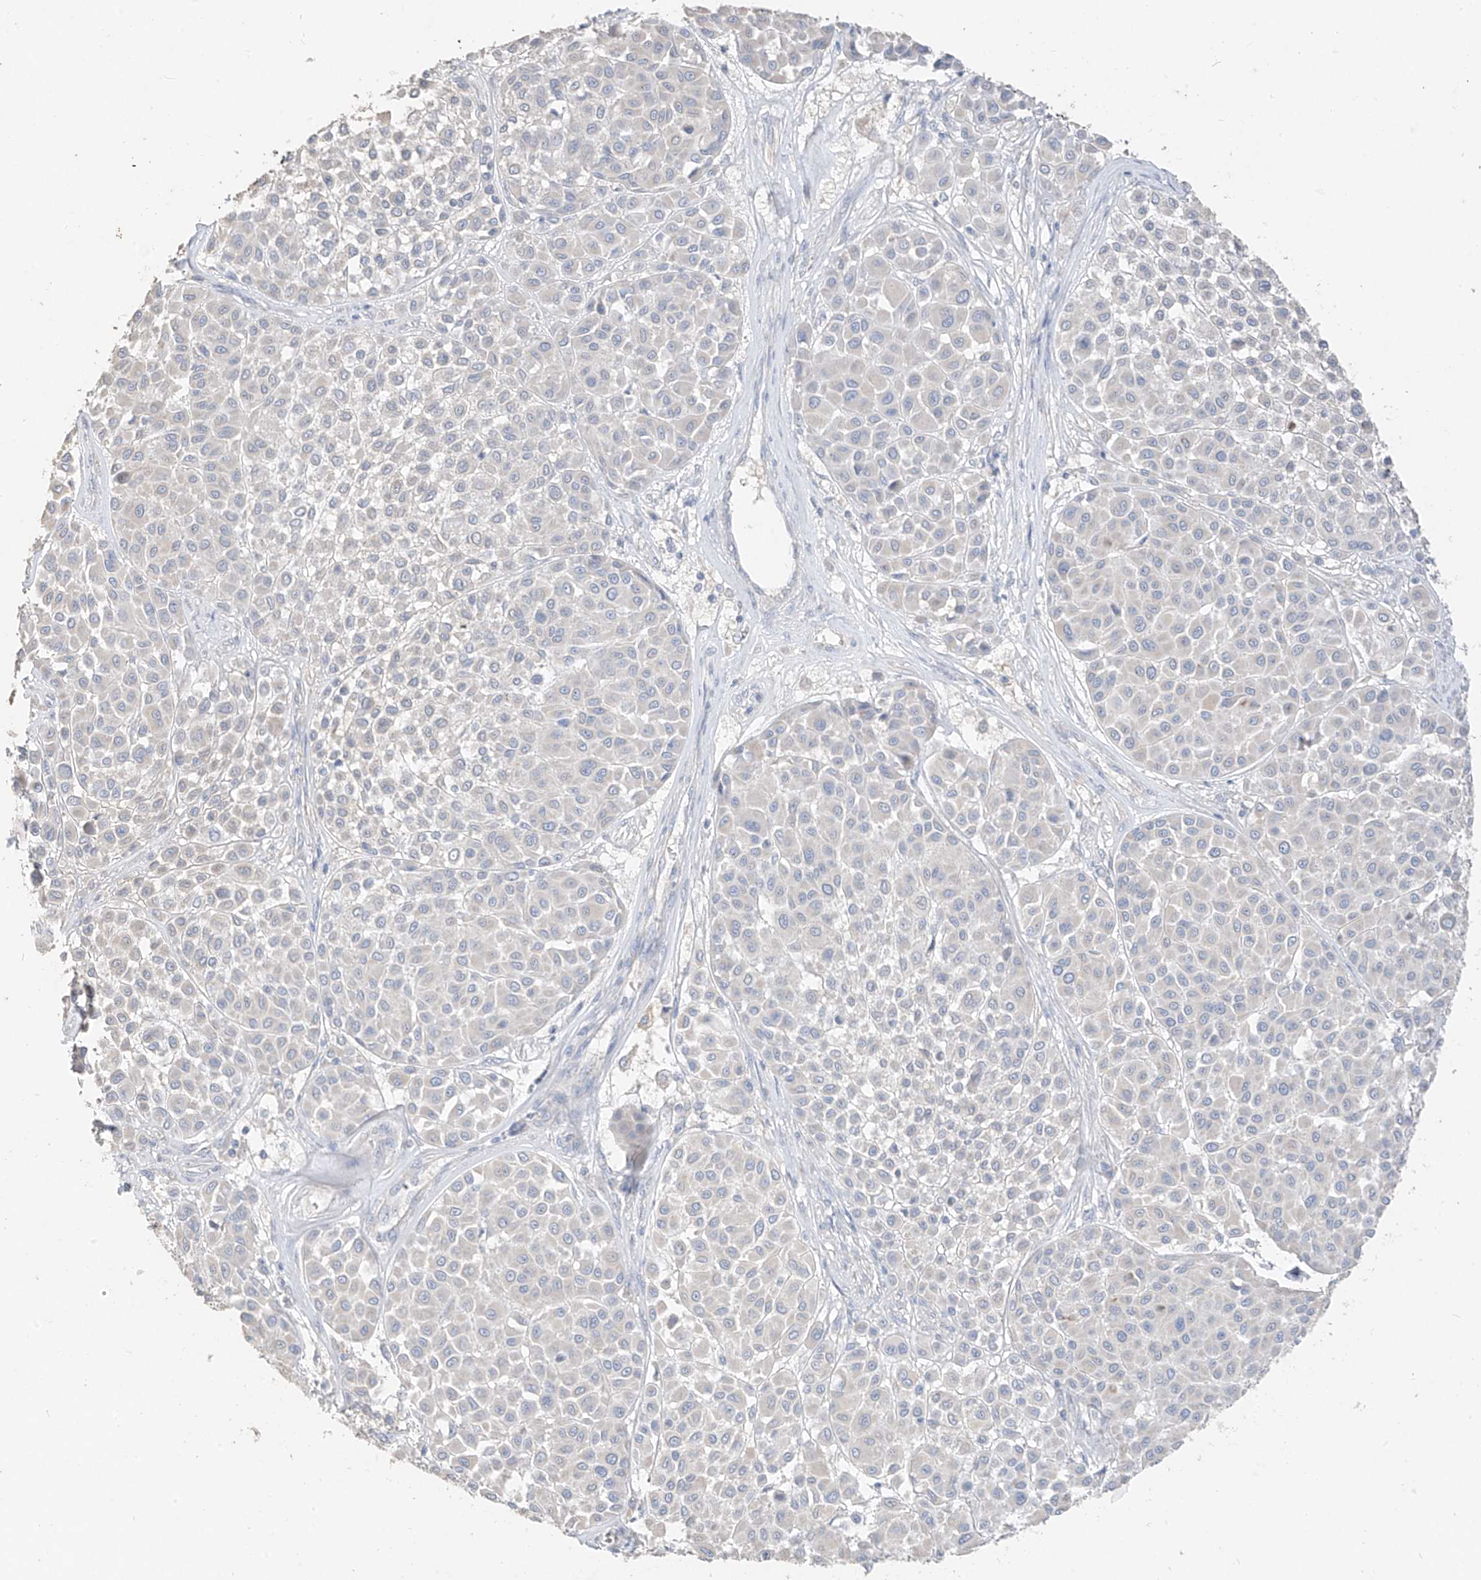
{"staining": {"intensity": "negative", "quantity": "none", "location": "none"}, "tissue": "melanoma", "cell_type": "Tumor cells", "image_type": "cancer", "snomed": [{"axis": "morphology", "description": "Malignant melanoma, Metastatic site"}, {"axis": "topography", "description": "Soft tissue"}], "caption": "Melanoma was stained to show a protein in brown. There is no significant expression in tumor cells. The staining is performed using DAB brown chromogen with nuclei counter-stained in using hematoxylin.", "gene": "ZZEF1", "patient": {"sex": "male", "age": 41}}